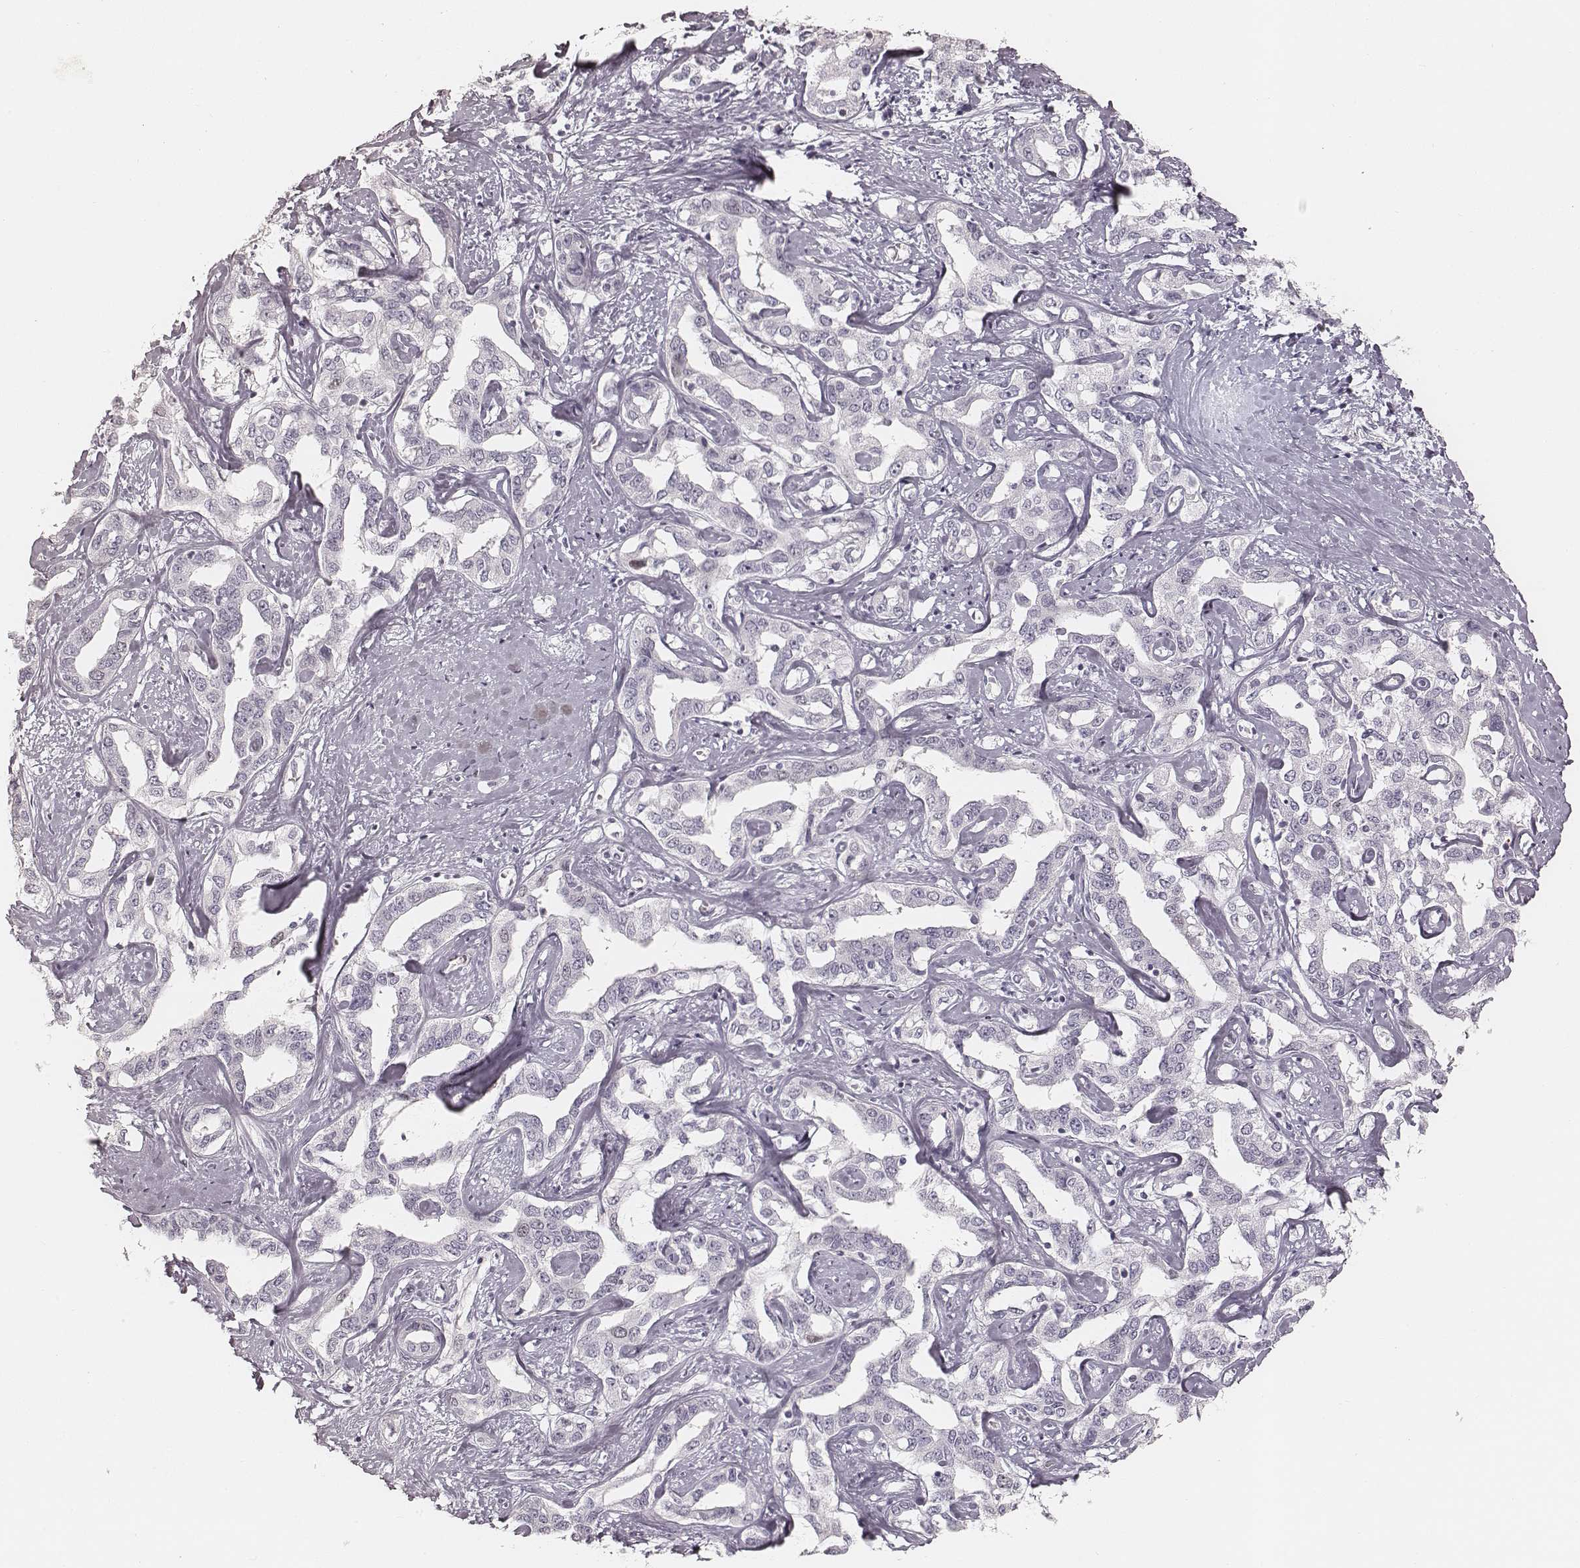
{"staining": {"intensity": "negative", "quantity": "none", "location": "none"}, "tissue": "liver cancer", "cell_type": "Tumor cells", "image_type": "cancer", "snomed": [{"axis": "morphology", "description": "Cholangiocarcinoma"}, {"axis": "topography", "description": "Liver"}], "caption": "Tumor cells are negative for brown protein staining in cholangiocarcinoma (liver). (DAB immunohistochemistry visualized using brightfield microscopy, high magnification).", "gene": "TEX37", "patient": {"sex": "male", "age": 59}}